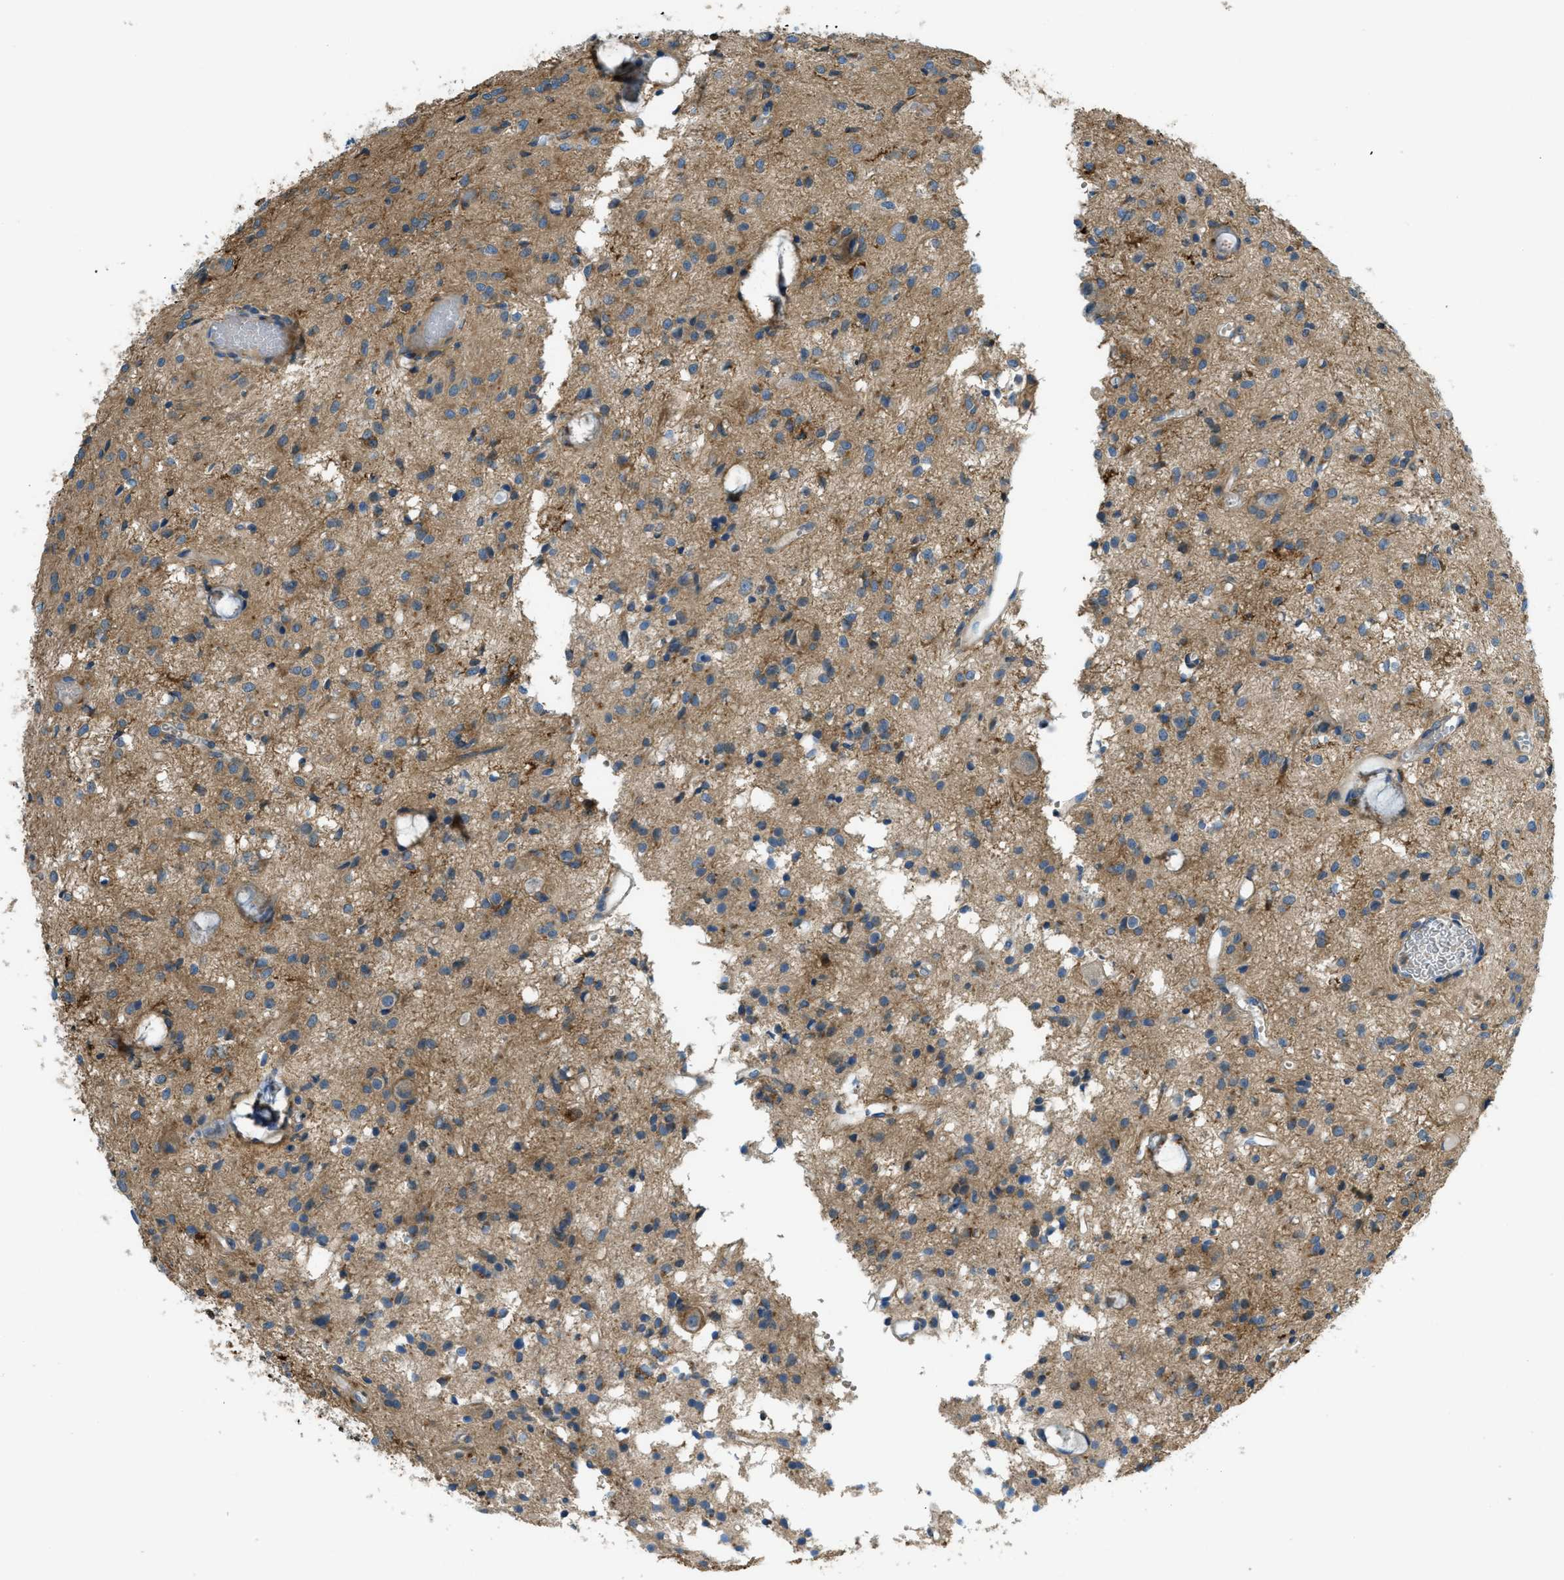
{"staining": {"intensity": "moderate", "quantity": ">75%", "location": "cytoplasmic/membranous"}, "tissue": "glioma", "cell_type": "Tumor cells", "image_type": "cancer", "snomed": [{"axis": "morphology", "description": "Glioma, malignant, High grade"}, {"axis": "topography", "description": "Brain"}], "caption": "Immunohistochemistry (IHC) (DAB) staining of glioma exhibits moderate cytoplasmic/membranous protein staining in approximately >75% of tumor cells. Immunohistochemistry (IHC) stains the protein of interest in brown and the nuclei are stained blue.", "gene": "RFFL", "patient": {"sex": "female", "age": 59}}